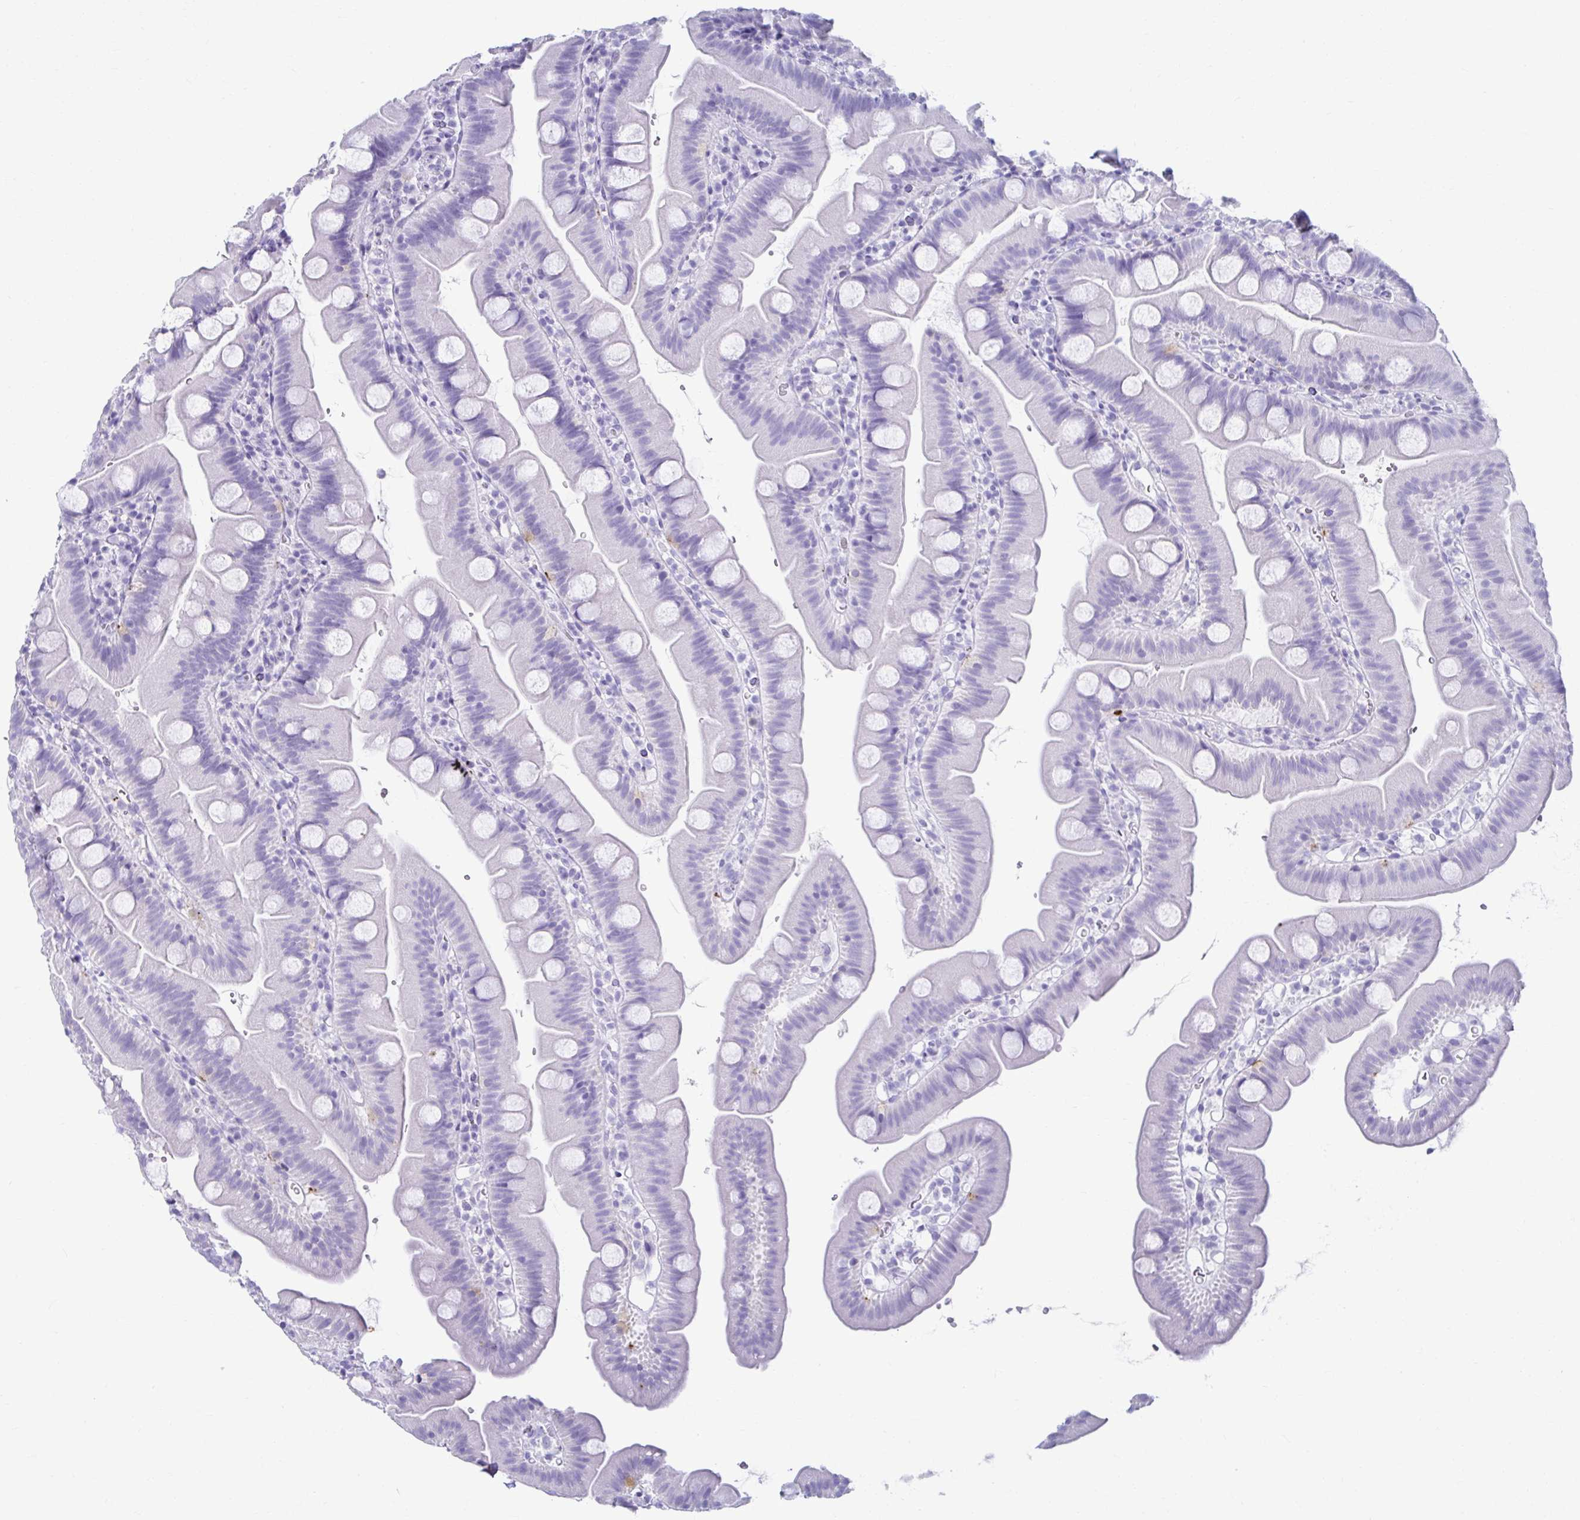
{"staining": {"intensity": "negative", "quantity": "none", "location": "none"}, "tissue": "small intestine", "cell_type": "Glandular cells", "image_type": "normal", "snomed": [{"axis": "morphology", "description": "Normal tissue, NOS"}, {"axis": "topography", "description": "Small intestine"}], "caption": "Glandular cells are negative for brown protein staining in normal small intestine. (Brightfield microscopy of DAB (3,3'-diaminobenzidine) IHC at high magnification).", "gene": "ATP4B", "patient": {"sex": "female", "age": 68}}